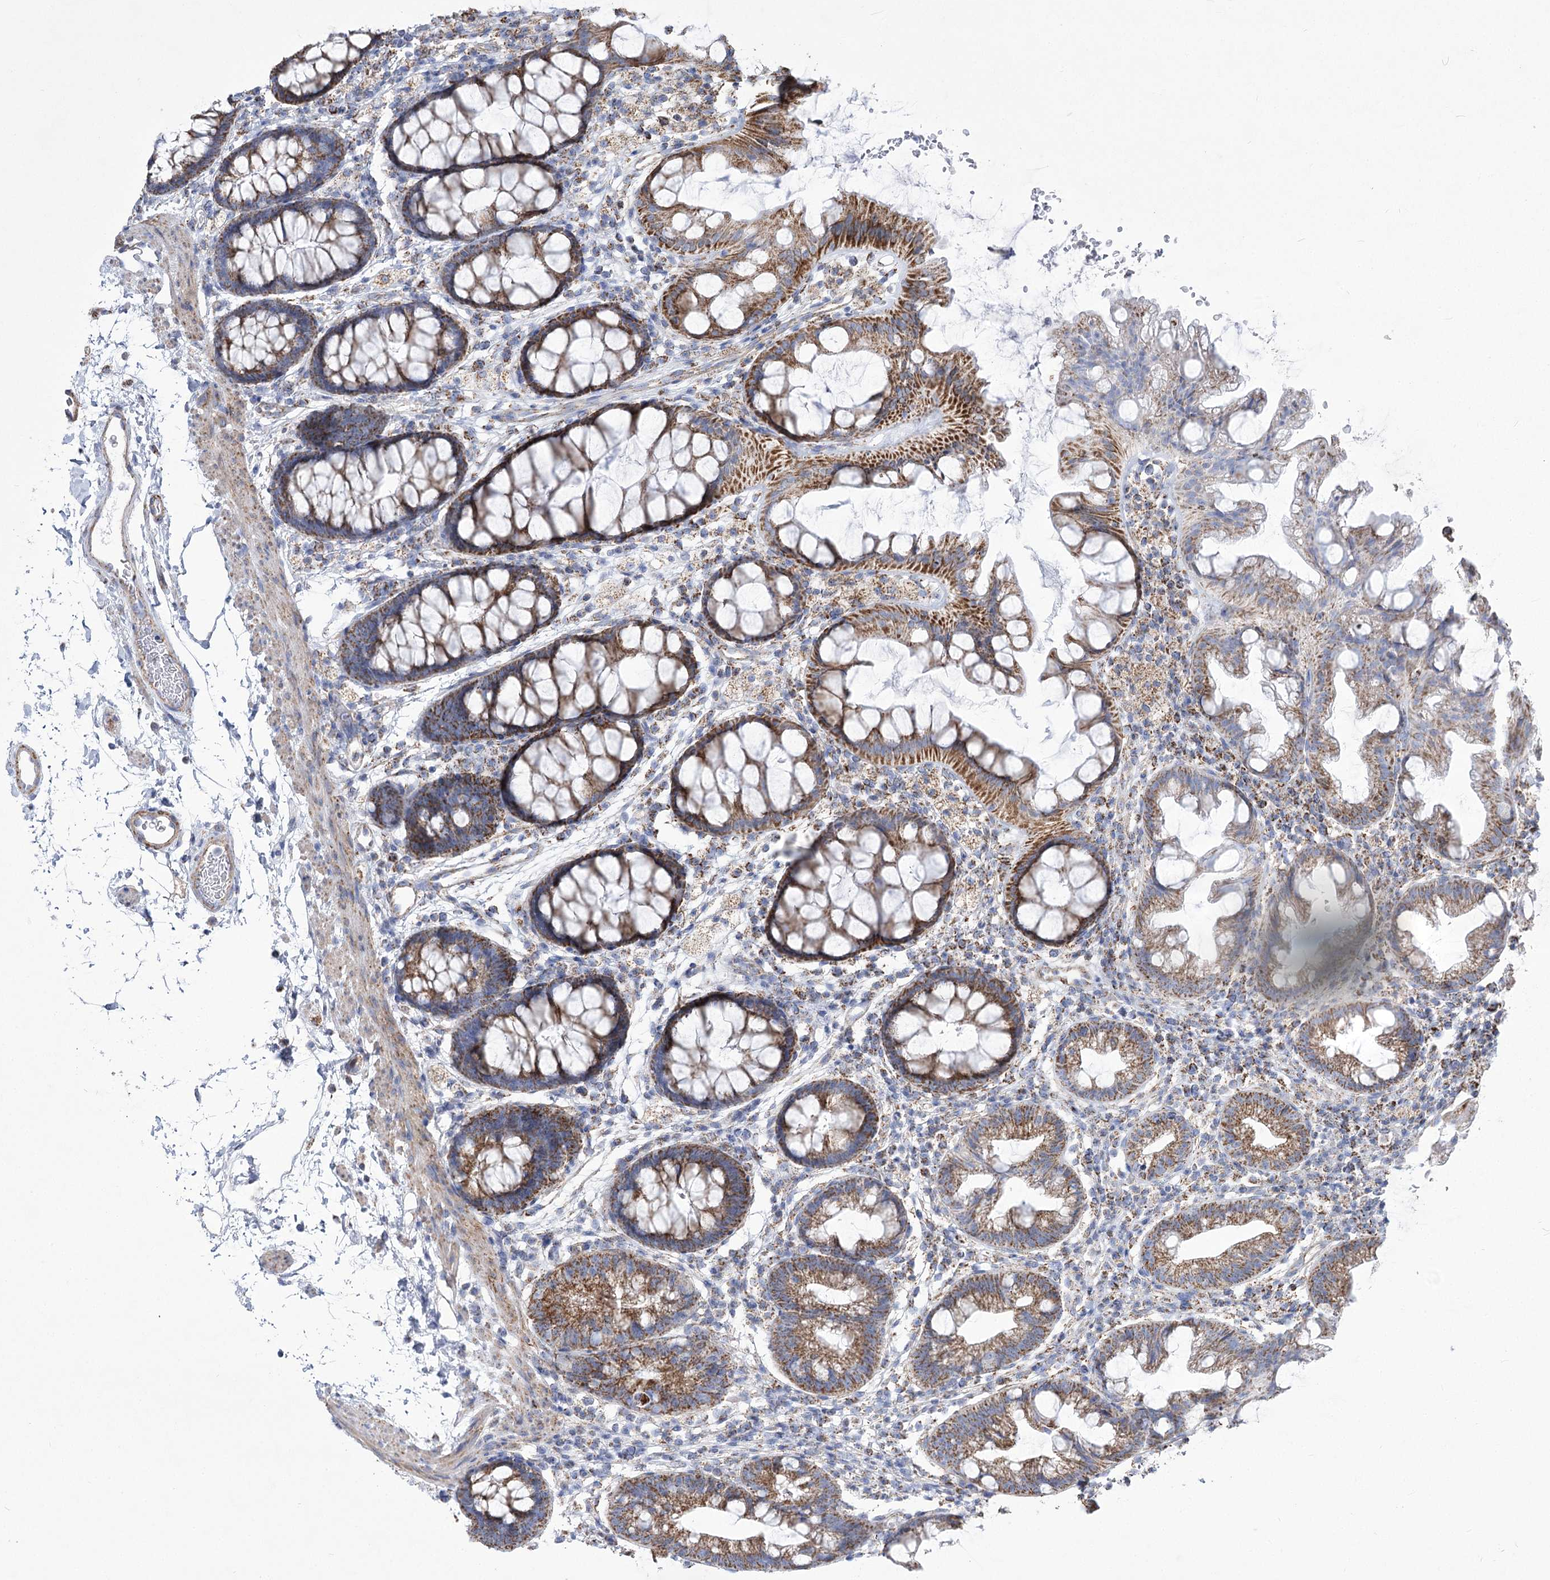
{"staining": {"intensity": "moderate", "quantity": ">75%", "location": "cytoplasmic/membranous"}, "tissue": "colon", "cell_type": "Endothelial cells", "image_type": "normal", "snomed": [{"axis": "morphology", "description": "Normal tissue, NOS"}, {"axis": "topography", "description": "Colon"}], "caption": "Immunohistochemical staining of unremarkable colon demonstrates >75% levels of moderate cytoplasmic/membranous protein staining in about >75% of endothelial cells.", "gene": "PDHB", "patient": {"sex": "female", "age": 62}}